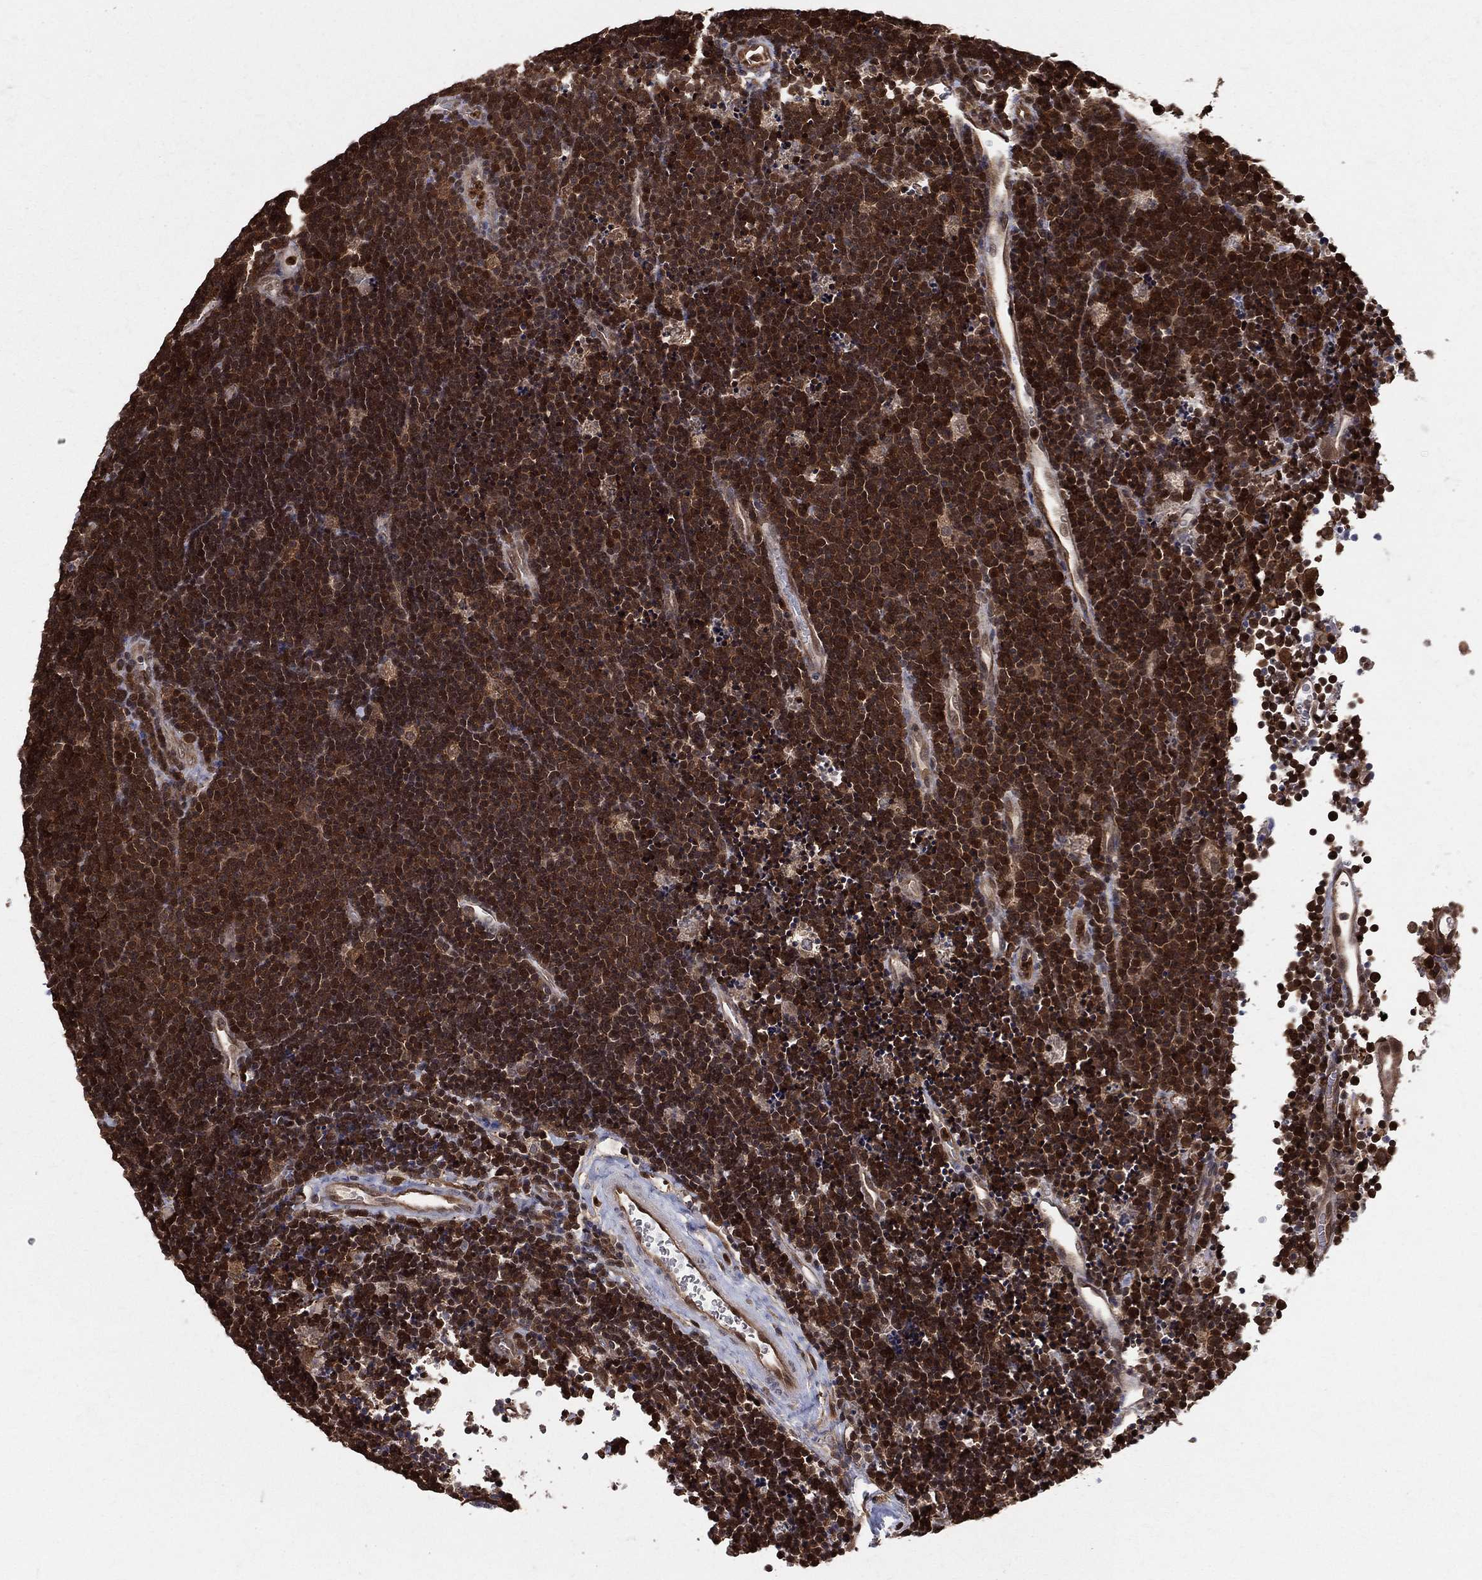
{"staining": {"intensity": "strong", "quantity": ">75%", "location": "cytoplasmic/membranous,nuclear"}, "tissue": "lymphoma", "cell_type": "Tumor cells", "image_type": "cancer", "snomed": [{"axis": "morphology", "description": "Malignant lymphoma, non-Hodgkin's type, Low grade"}, {"axis": "topography", "description": "Brain"}], "caption": "There is high levels of strong cytoplasmic/membranous and nuclear staining in tumor cells of malignant lymphoma, non-Hodgkin's type (low-grade), as demonstrated by immunohistochemical staining (brown color).", "gene": "ENO1", "patient": {"sex": "female", "age": 66}}